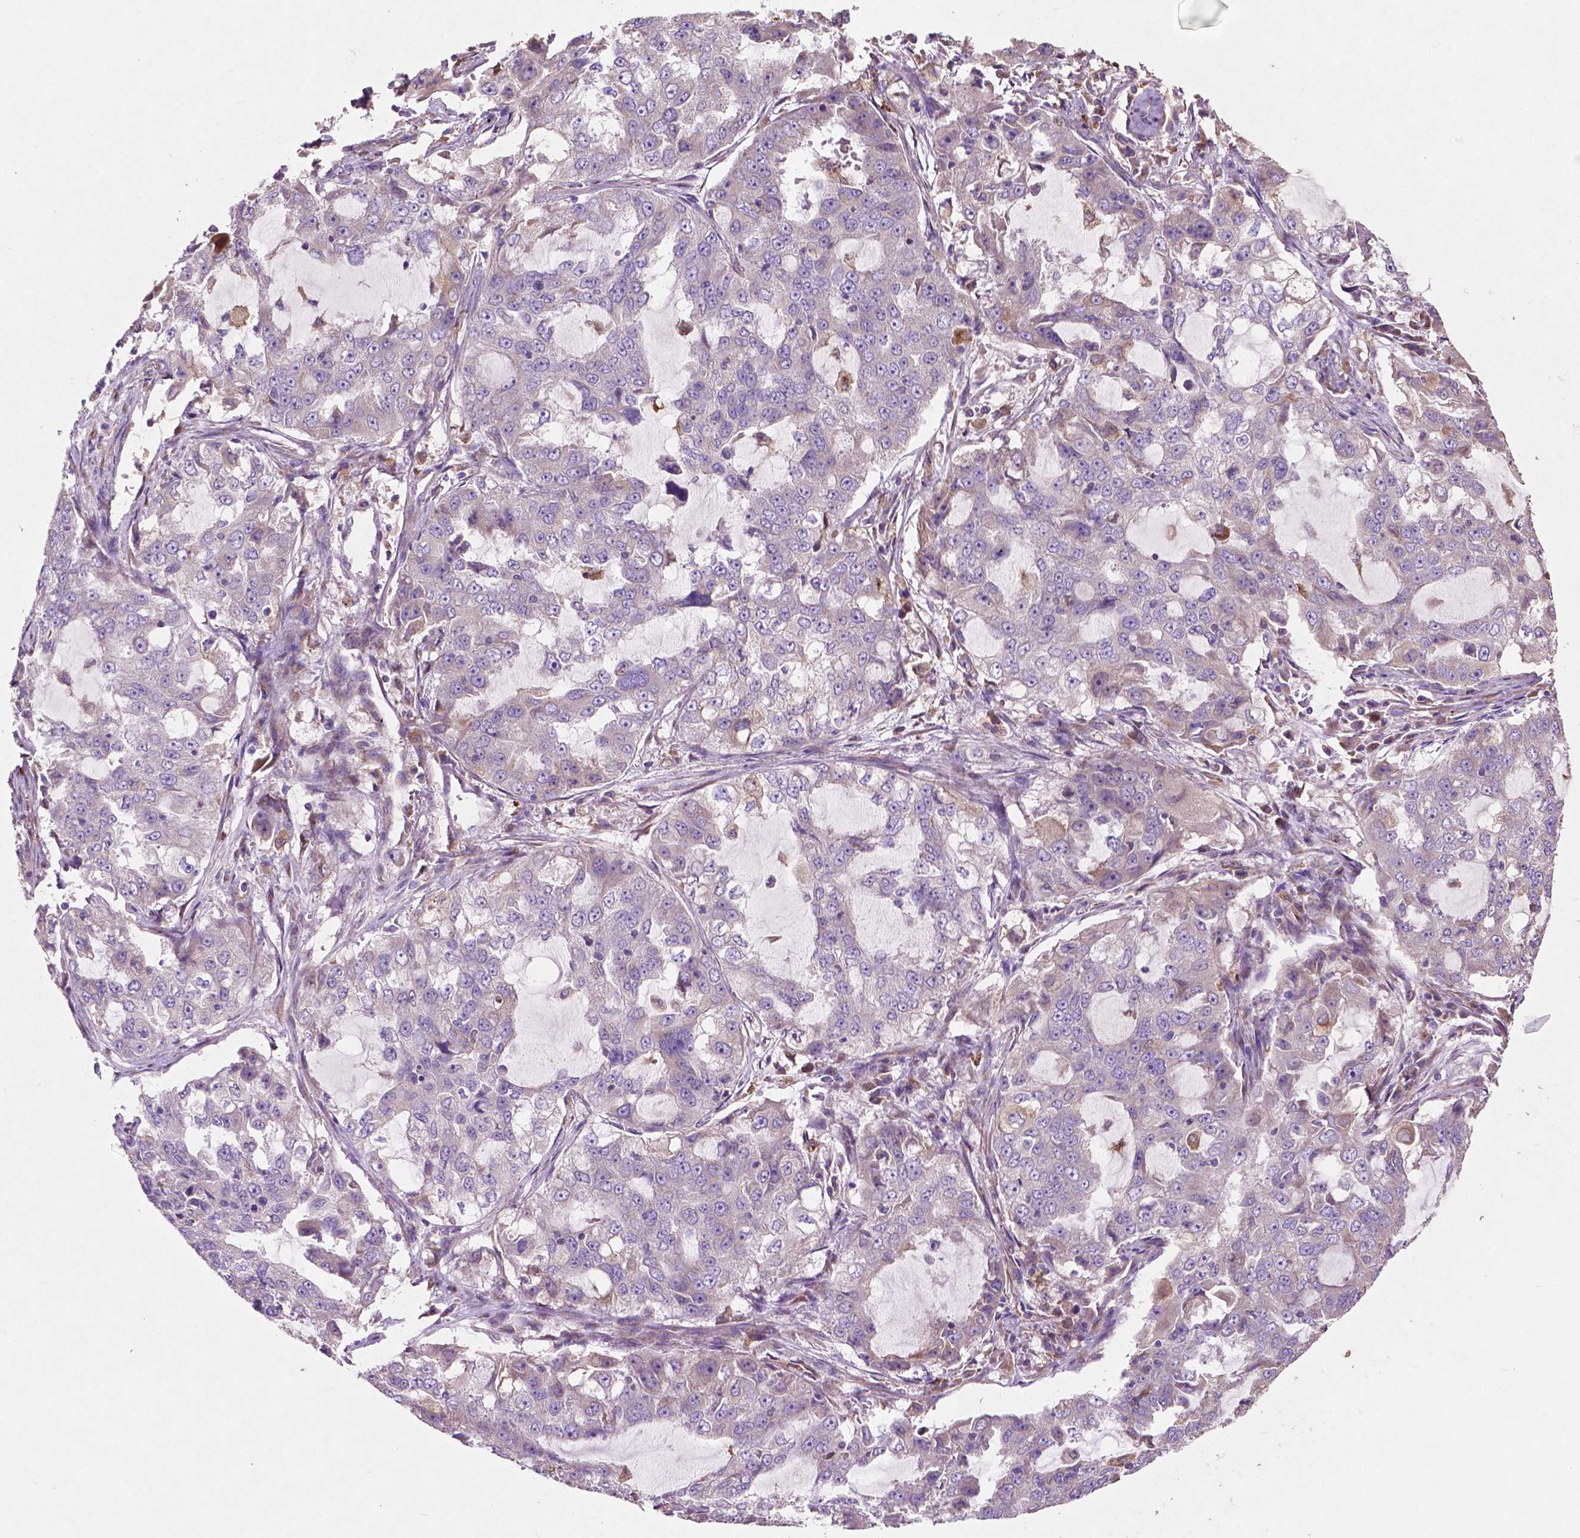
{"staining": {"intensity": "negative", "quantity": "none", "location": "none"}, "tissue": "lung cancer", "cell_type": "Tumor cells", "image_type": "cancer", "snomed": [{"axis": "morphology", "description": "Adenocarcinoma, NOS"}, {"axis": "topography", "description": "Lung"}], "caption": "The histopathology image shows no significant expression in tumor cells of lung adenocarcinoma. Brightfield microscopy of immunohistochemistry stained with DAB (3,3'-diaminobenzidine) (brown) and hematoxylin (blue), captured at high magnification.", "gene": "MBTPS1", "patient": {"sex": "female", "age": 61}}